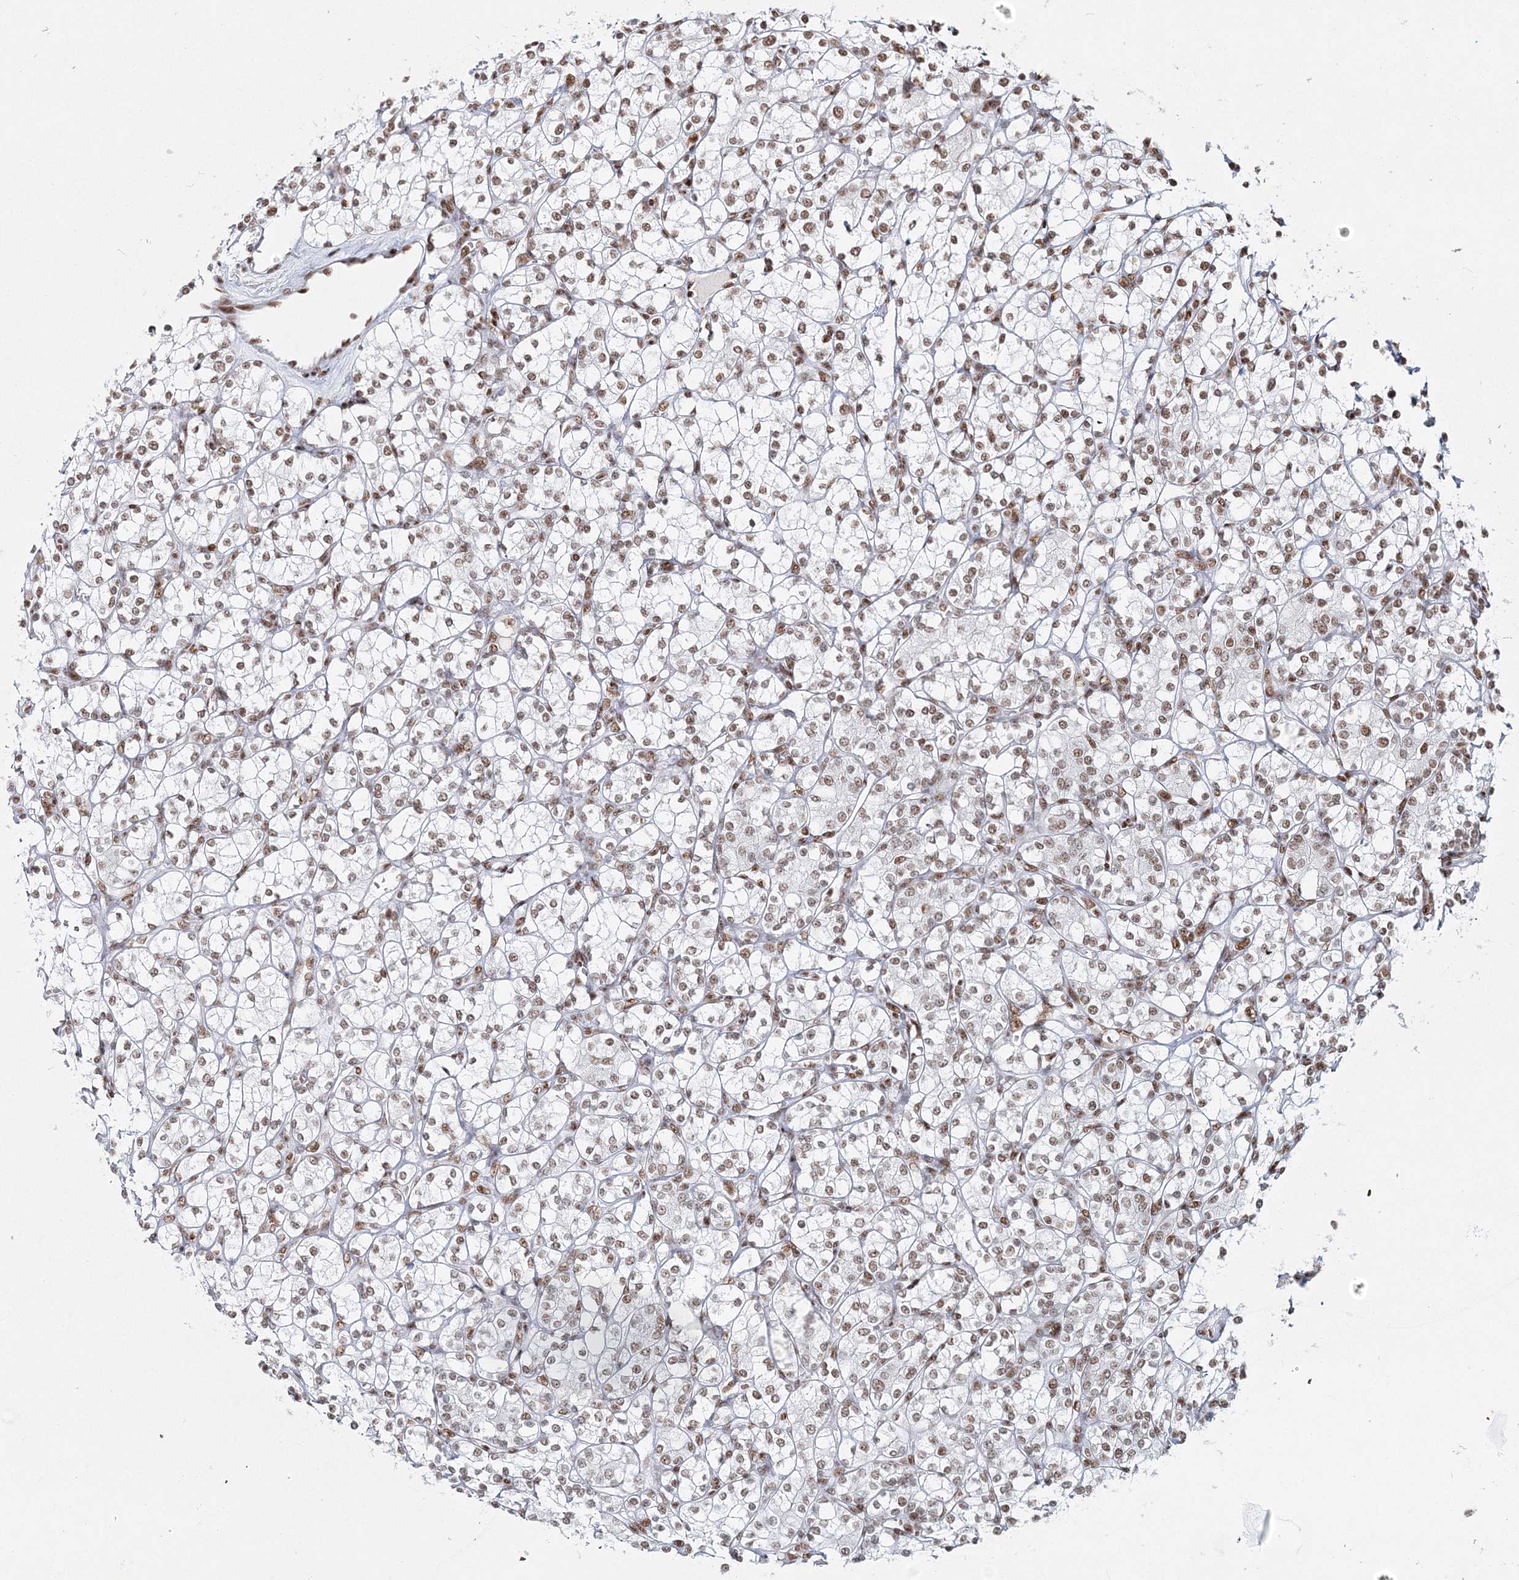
{"staining": {"intensity": "moderate", "quantity": ">75%", "location": "nuclear"}, "tissue": "renal cancer", "cell_type": "Tumor cells", "image_type": "cancer", "snomed": [{"axis": "morphology", "description": "Adenocarcinoma, NOS"}, {"axis": "topography", "description": "Kidney"}], "caption": "Renal cancer (adenocarcinoma) stained with a protein marker demonstrates moderate staining in tumor cells.", "gene": "QRICH1", "patient": {"sex": "male", "age": 77}}